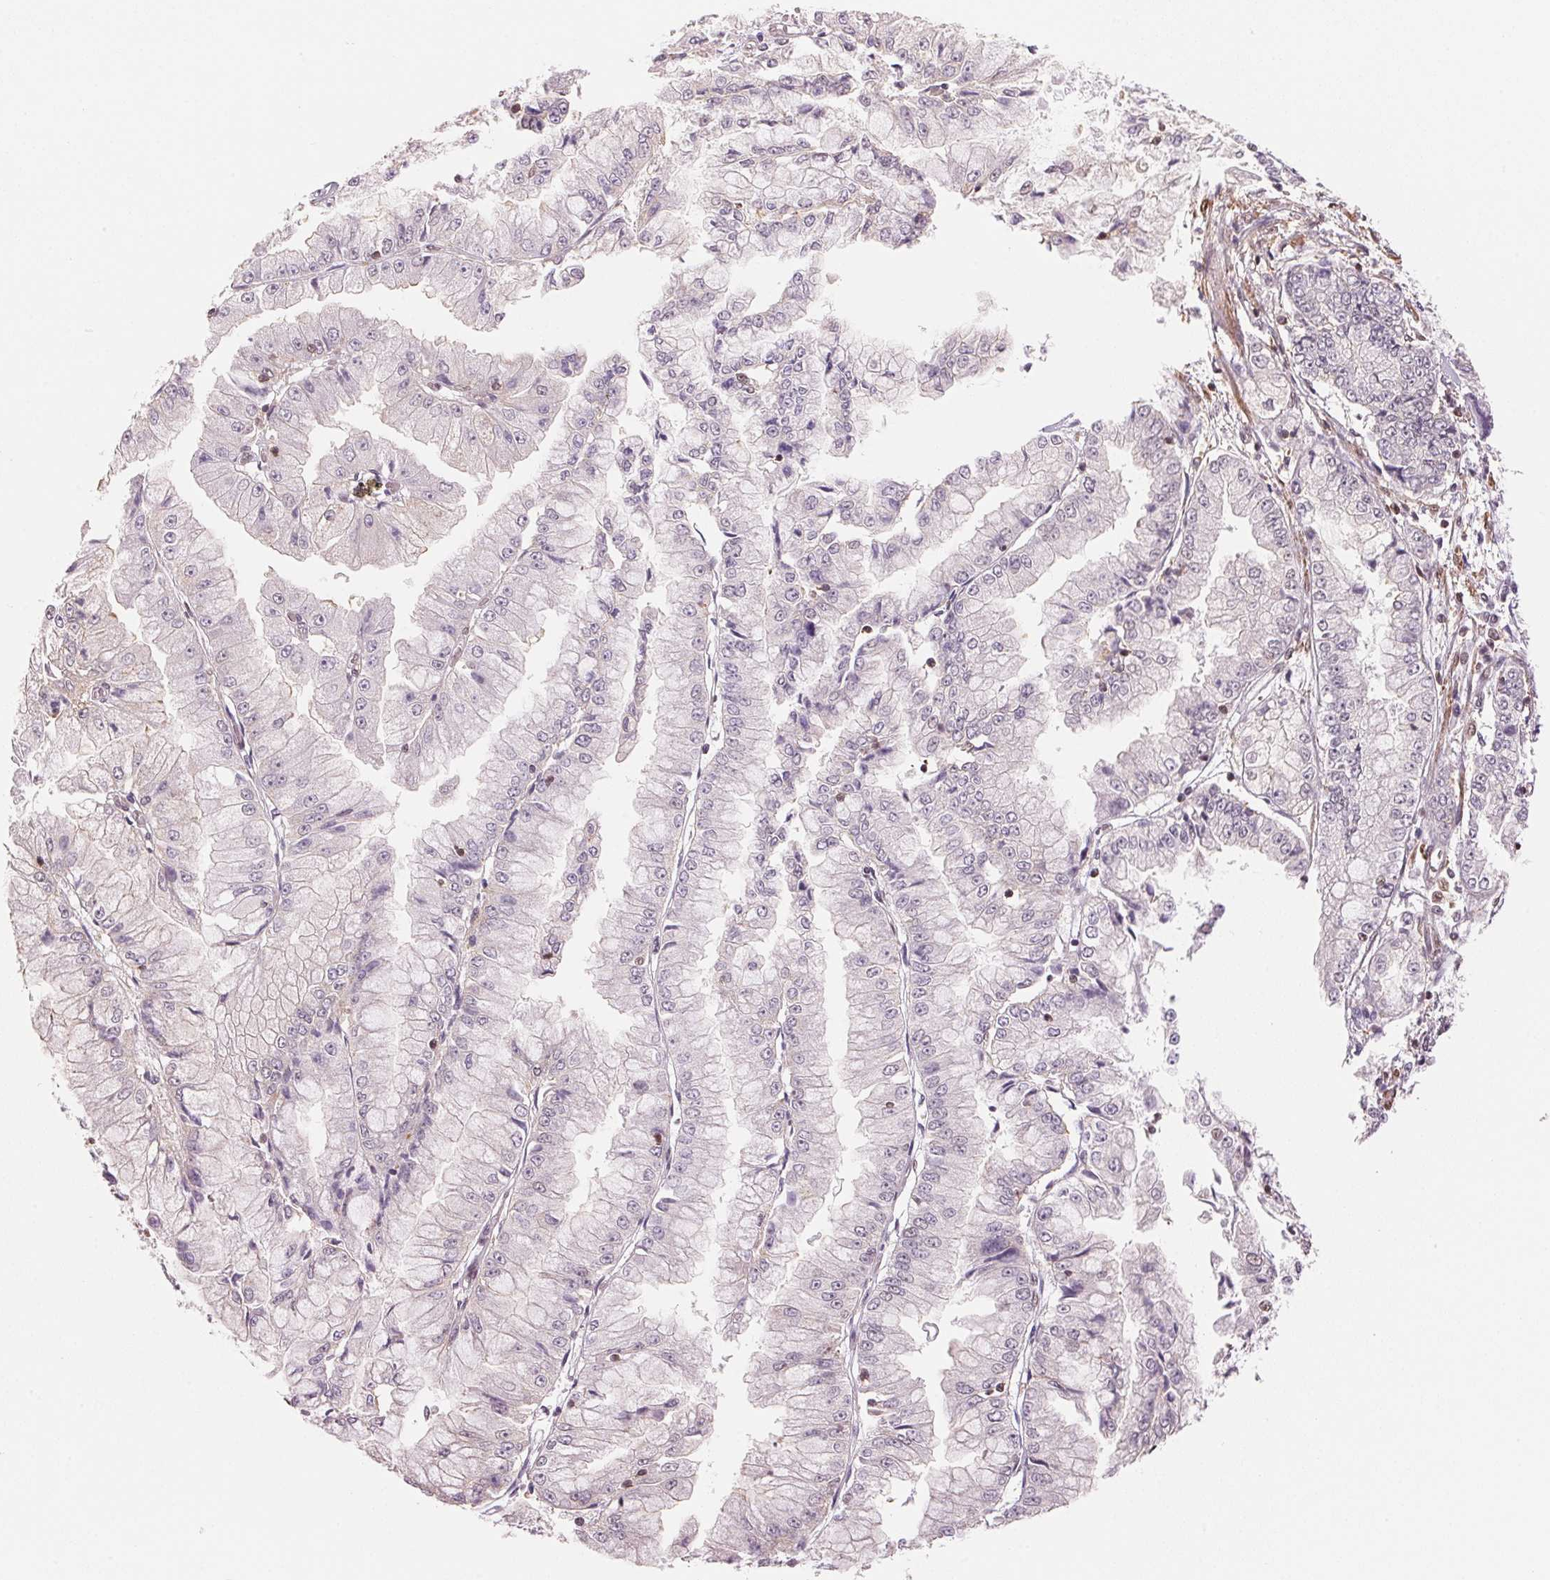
{"staining": {"intensity": "negative", "quantity": "none", "location": "none"}, "tissue": "stomach cancer", "cell_type": "Tumor cells", "image_type": "cancer", "snomed": [{"axis": "morphology", "description": "Adenocarcinoma, NOS"}, {"axis": "topography", "description": "Stomach, upper"}], "caption": "This is a image of immunohistochemistry staining of stomach cancer, which shows no staining in tumor cells.", "gene": "HNRNPDL", "patient": {"sex": "female", "age": 74}}